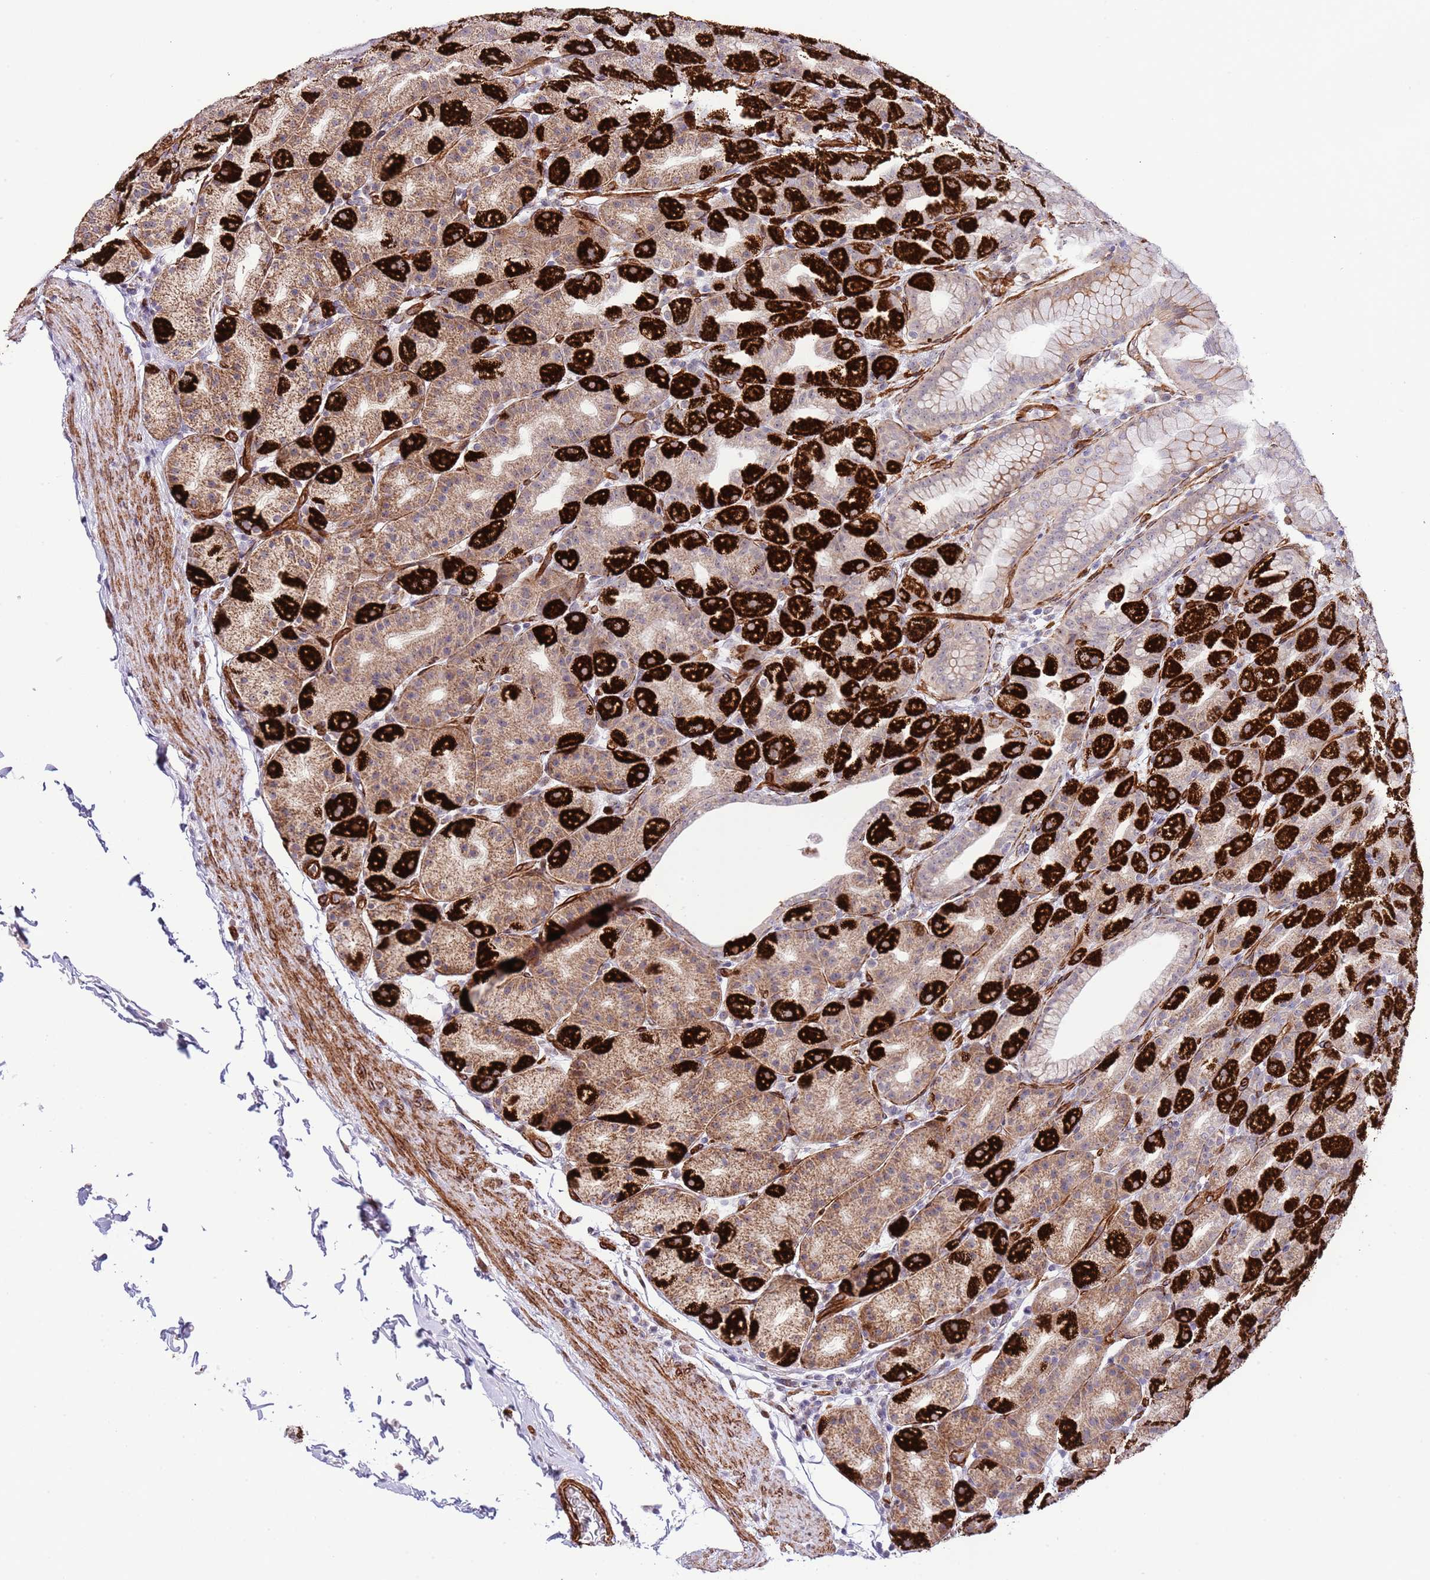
{"staining": {"intensity": "strong", "quantity": "25%-75%", "location": "cytoplasmic/membranous"}, "tissue": "stomach", "cell_type": "Glandular cells", "image_type": "normal", "snomed": [{"axis": "morphology", "description": "Normal tissue, NOS"}, {"axis": "topography", "description": "Stomach, upper"}, {"axis": "topography", "description": "Stomach"}], "caption": "A brown stain labels strong cytoplasmic/membranous positivity of a protein in glandular cells of benign stomach.", "gene": "NEK3", "patient": {"sex": "male", "age": 68}}